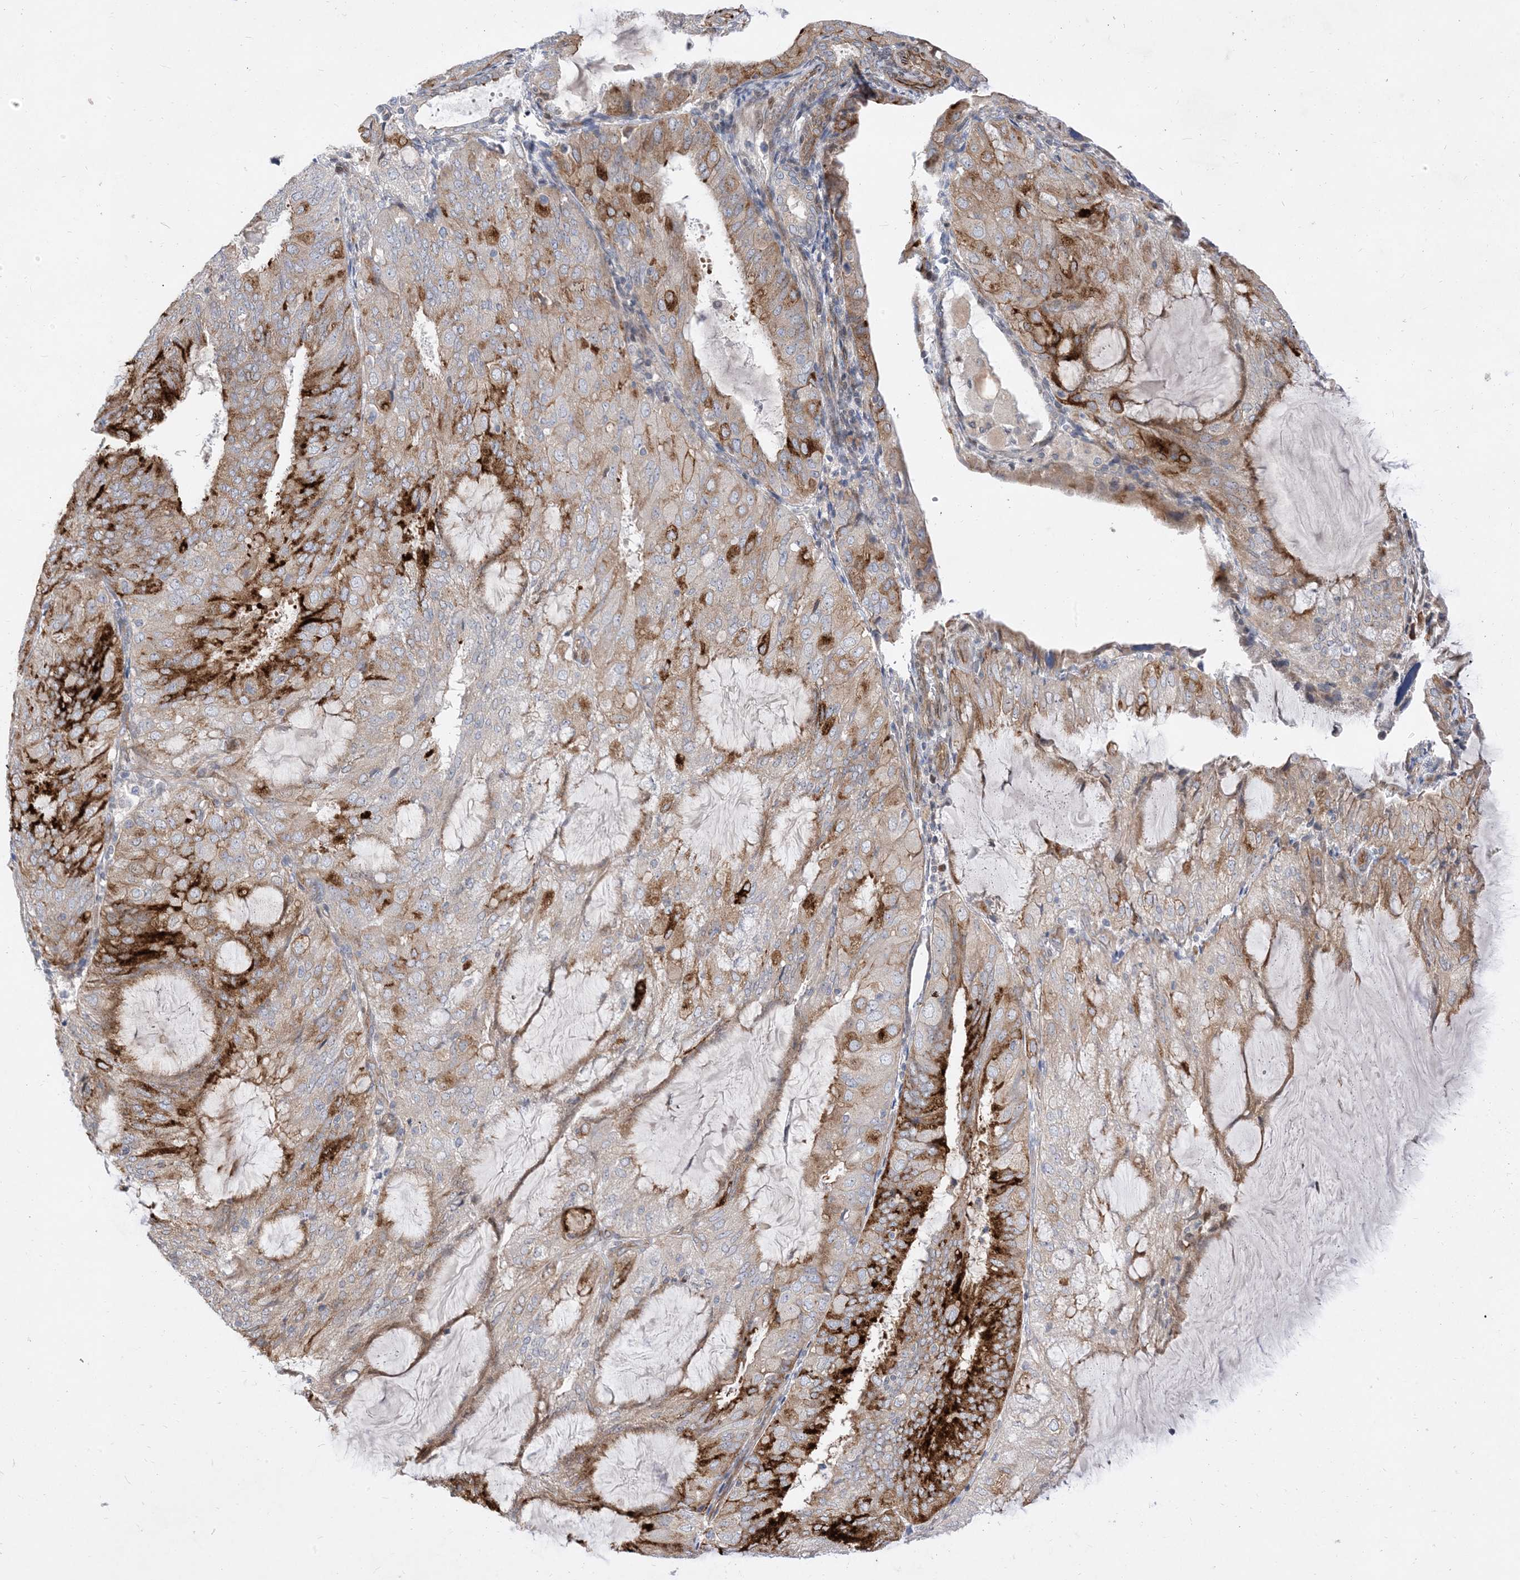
{"staining": {"intensity": "strong", "quantity": "25%-75%", "location": "cytoplasmic/membranous"}, "tissue": "endometrial cancer", "cell_type": "Tumor cells", "image_type": "cancer", "snomed": [{"axis": "morphology", "description": "Adenocarcinoma, NOS"}, {"axis": "topography", "description": "Endometrium"}], "caption": "Endometrial cancer stained with a protein marker exhibits strong staining in tumor cells.", "gene": "TYSND1", "patient": {"sex": "female", "age": 81}}